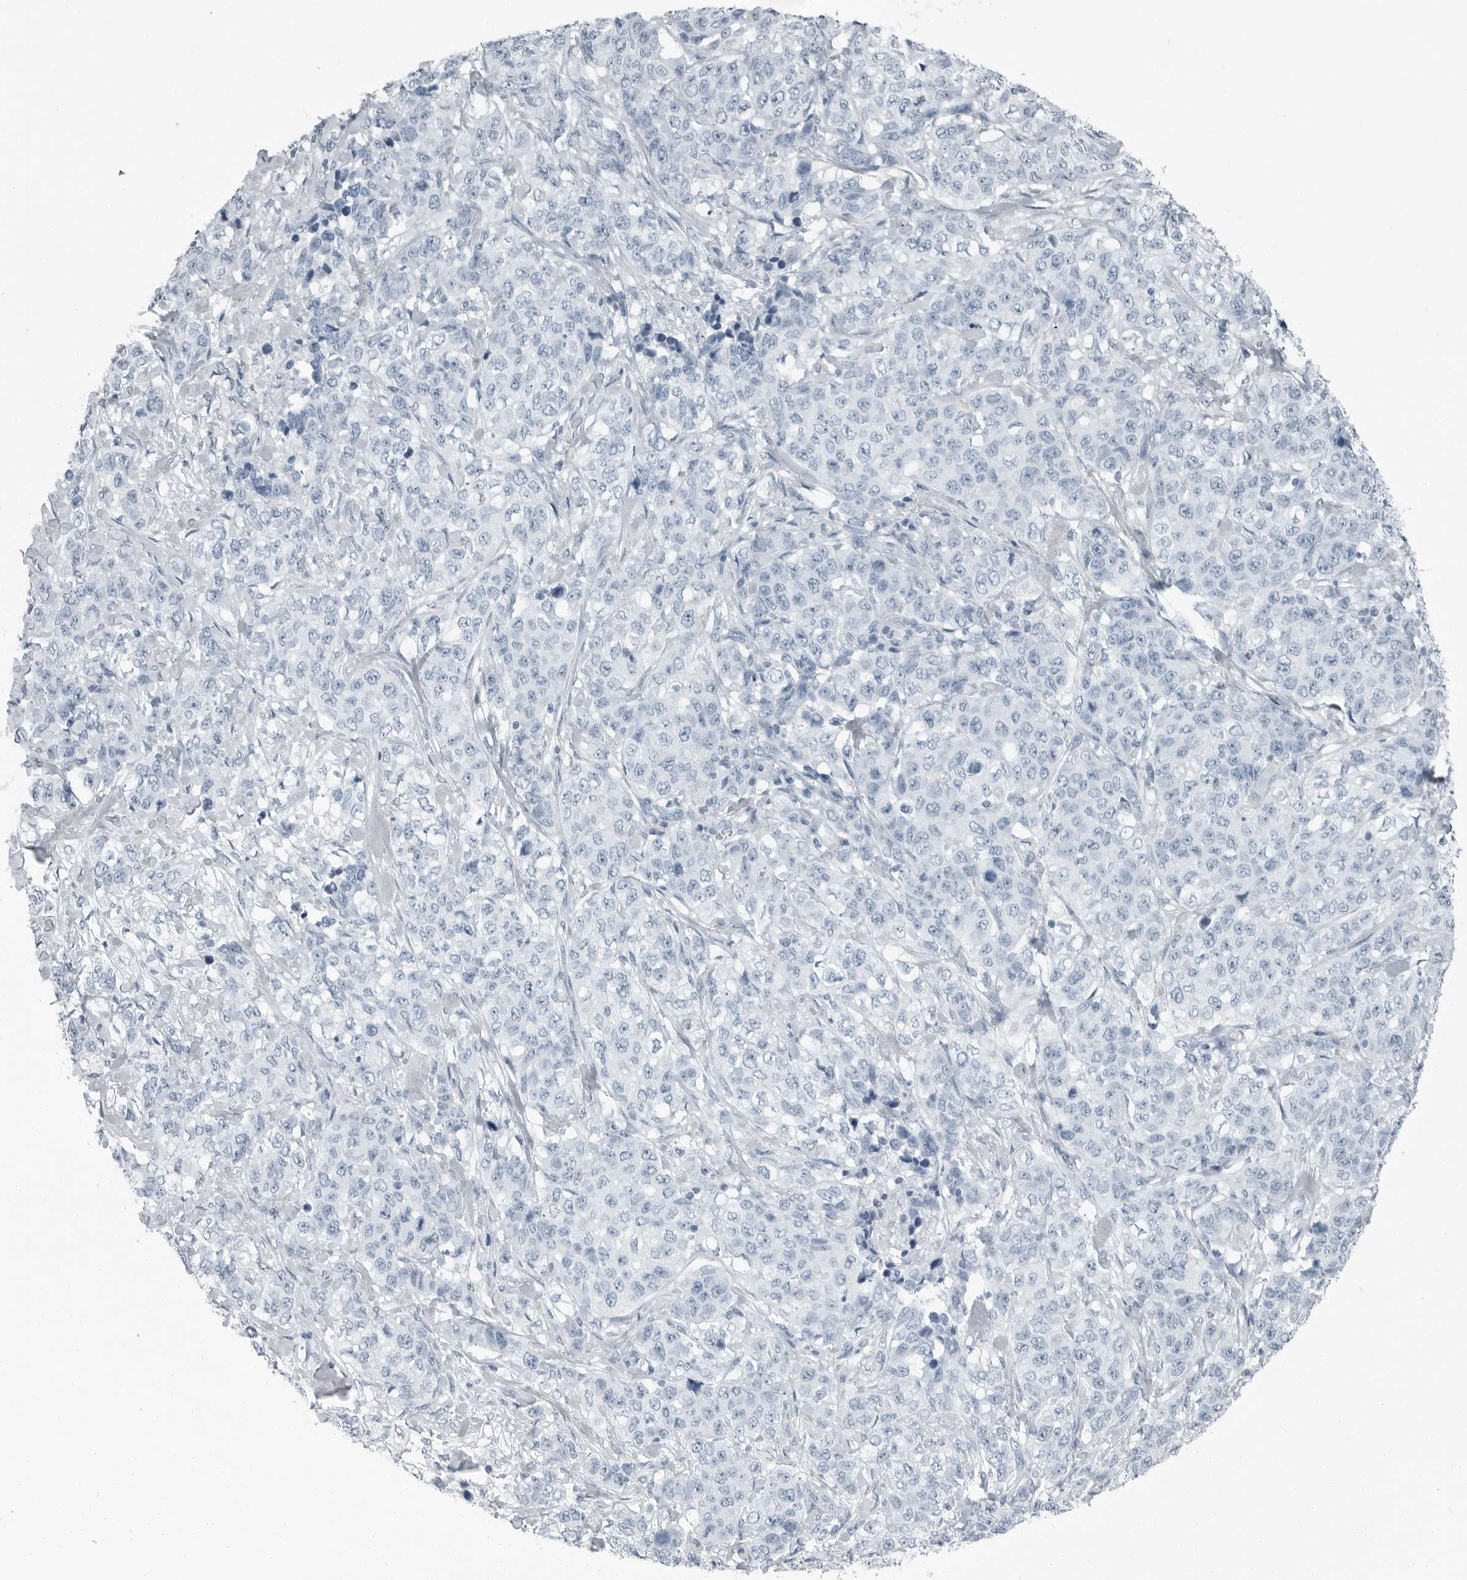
{"staining": {"intensity": "negative", "quantity": "none", "location": "none"}, "tissue": "stomach cancer", "cell_type": "Tumor cells", "image_type": "cancer", "snomed": [{"axis": "morphology", "description": "Adenocarcinoma, NOS"}, {"axis": "topography", "description": "Stomach"}], "caption": "Photomicrograph shows no significant protein positivity in tumor cells of stomach adenocarcinoma.", "gene": "FABP6", "patient": {"sex": "male", "age": 48}}